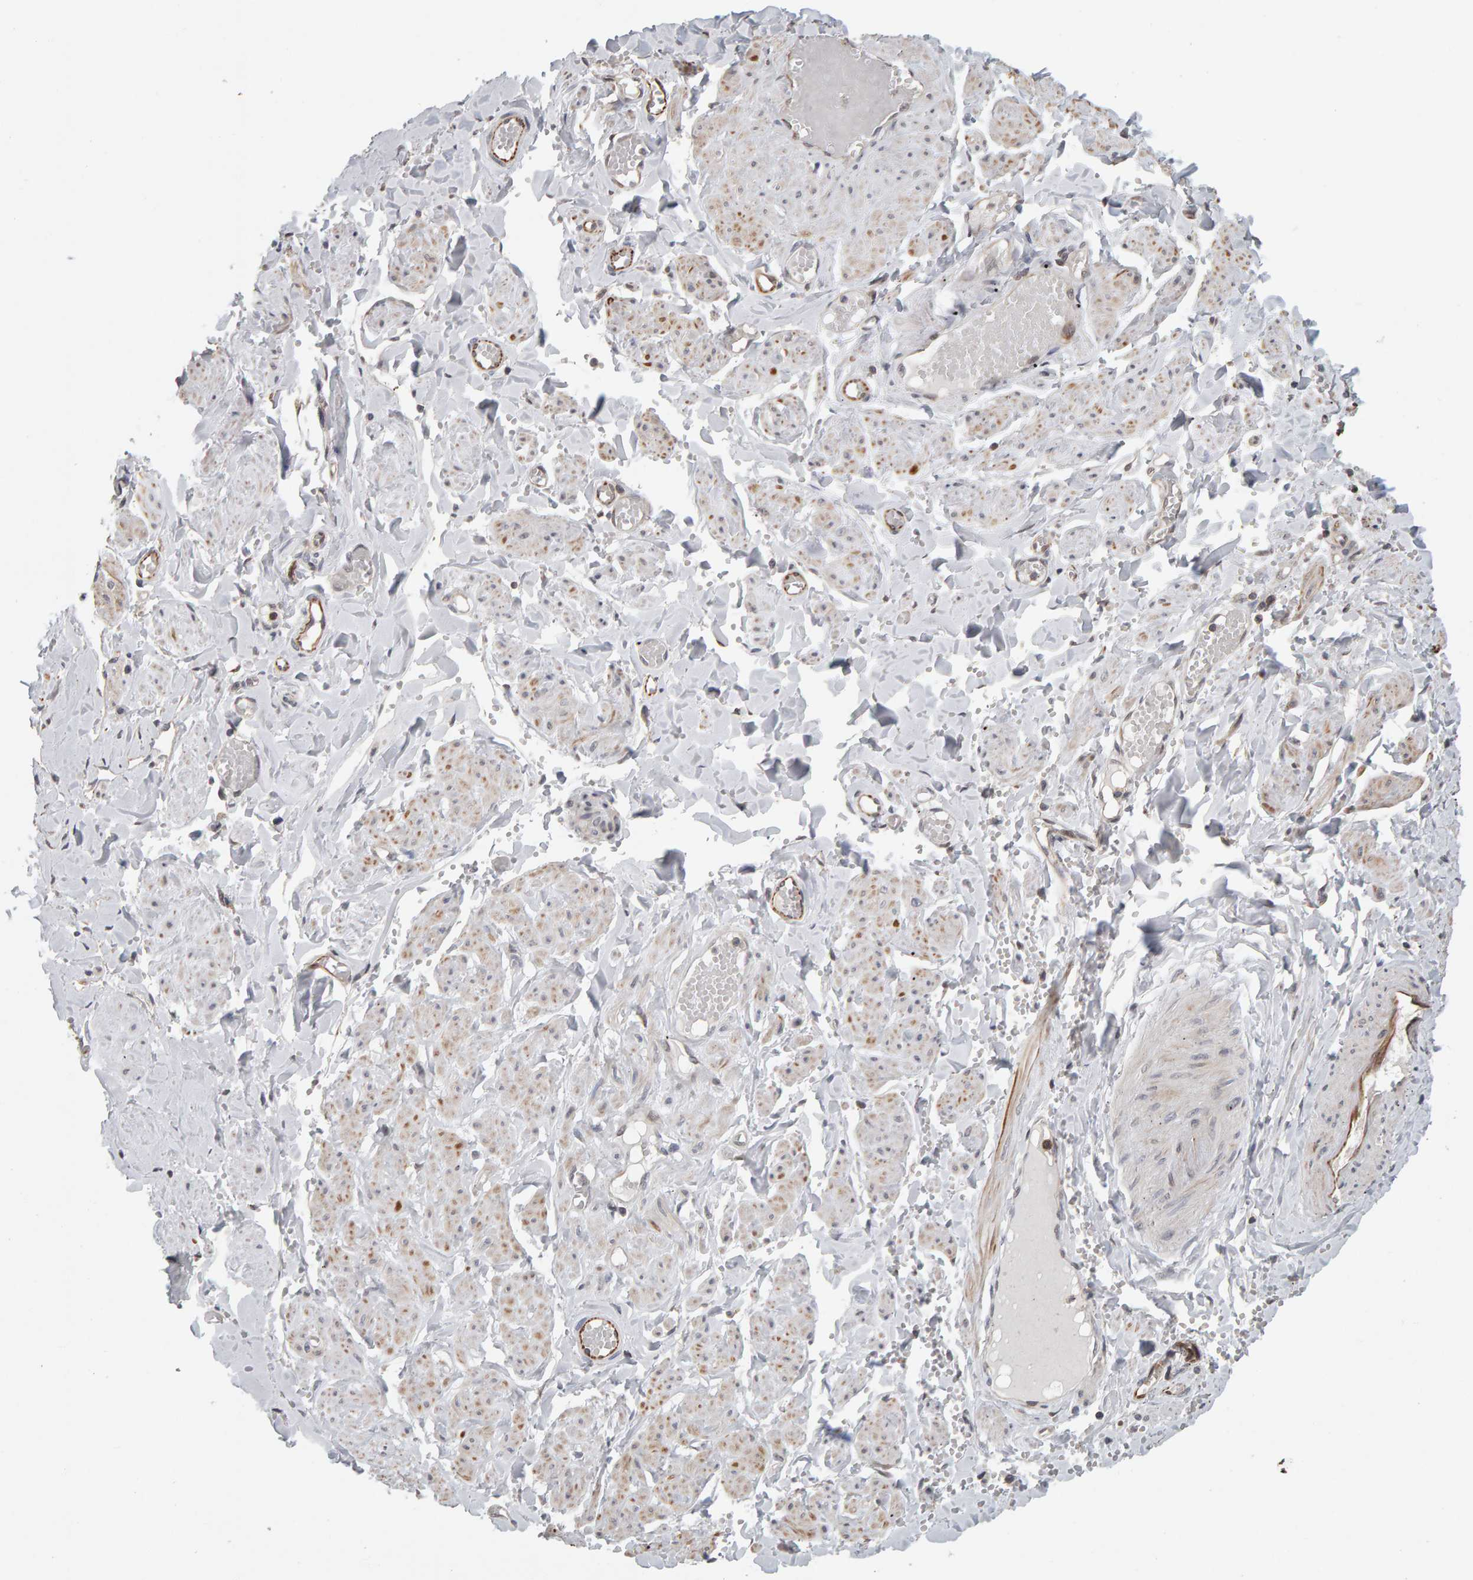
{"staining": {"intensity": "negative", "quantity": "none", "location": "none"}, "tissue": "adipose tissue", "cell_type": "Adipocytes", "image_type": "normal", "snomed": [{"axis": "morphology", "description": "Normal tissue, NOS"}, {"axis": "topography", "description": "Vascular tissue"}, {"axis": "topography", "description": "Fallopian tube"}, {"axis": "topography", "description": "Ovary"}], "caption": "DAB immunohistochemical staining of benign human adipose tissue reveals no significant expression in adipocytes. The staining was performed using DAB (3,3'-diaminobenzidine) to visualize the protein expression in brown, while the nuclei were stained in blue with hematoxylin (Magnification: 20x).", "gene": "TEFM", "patient": {"sex": "female", "age": 67}}